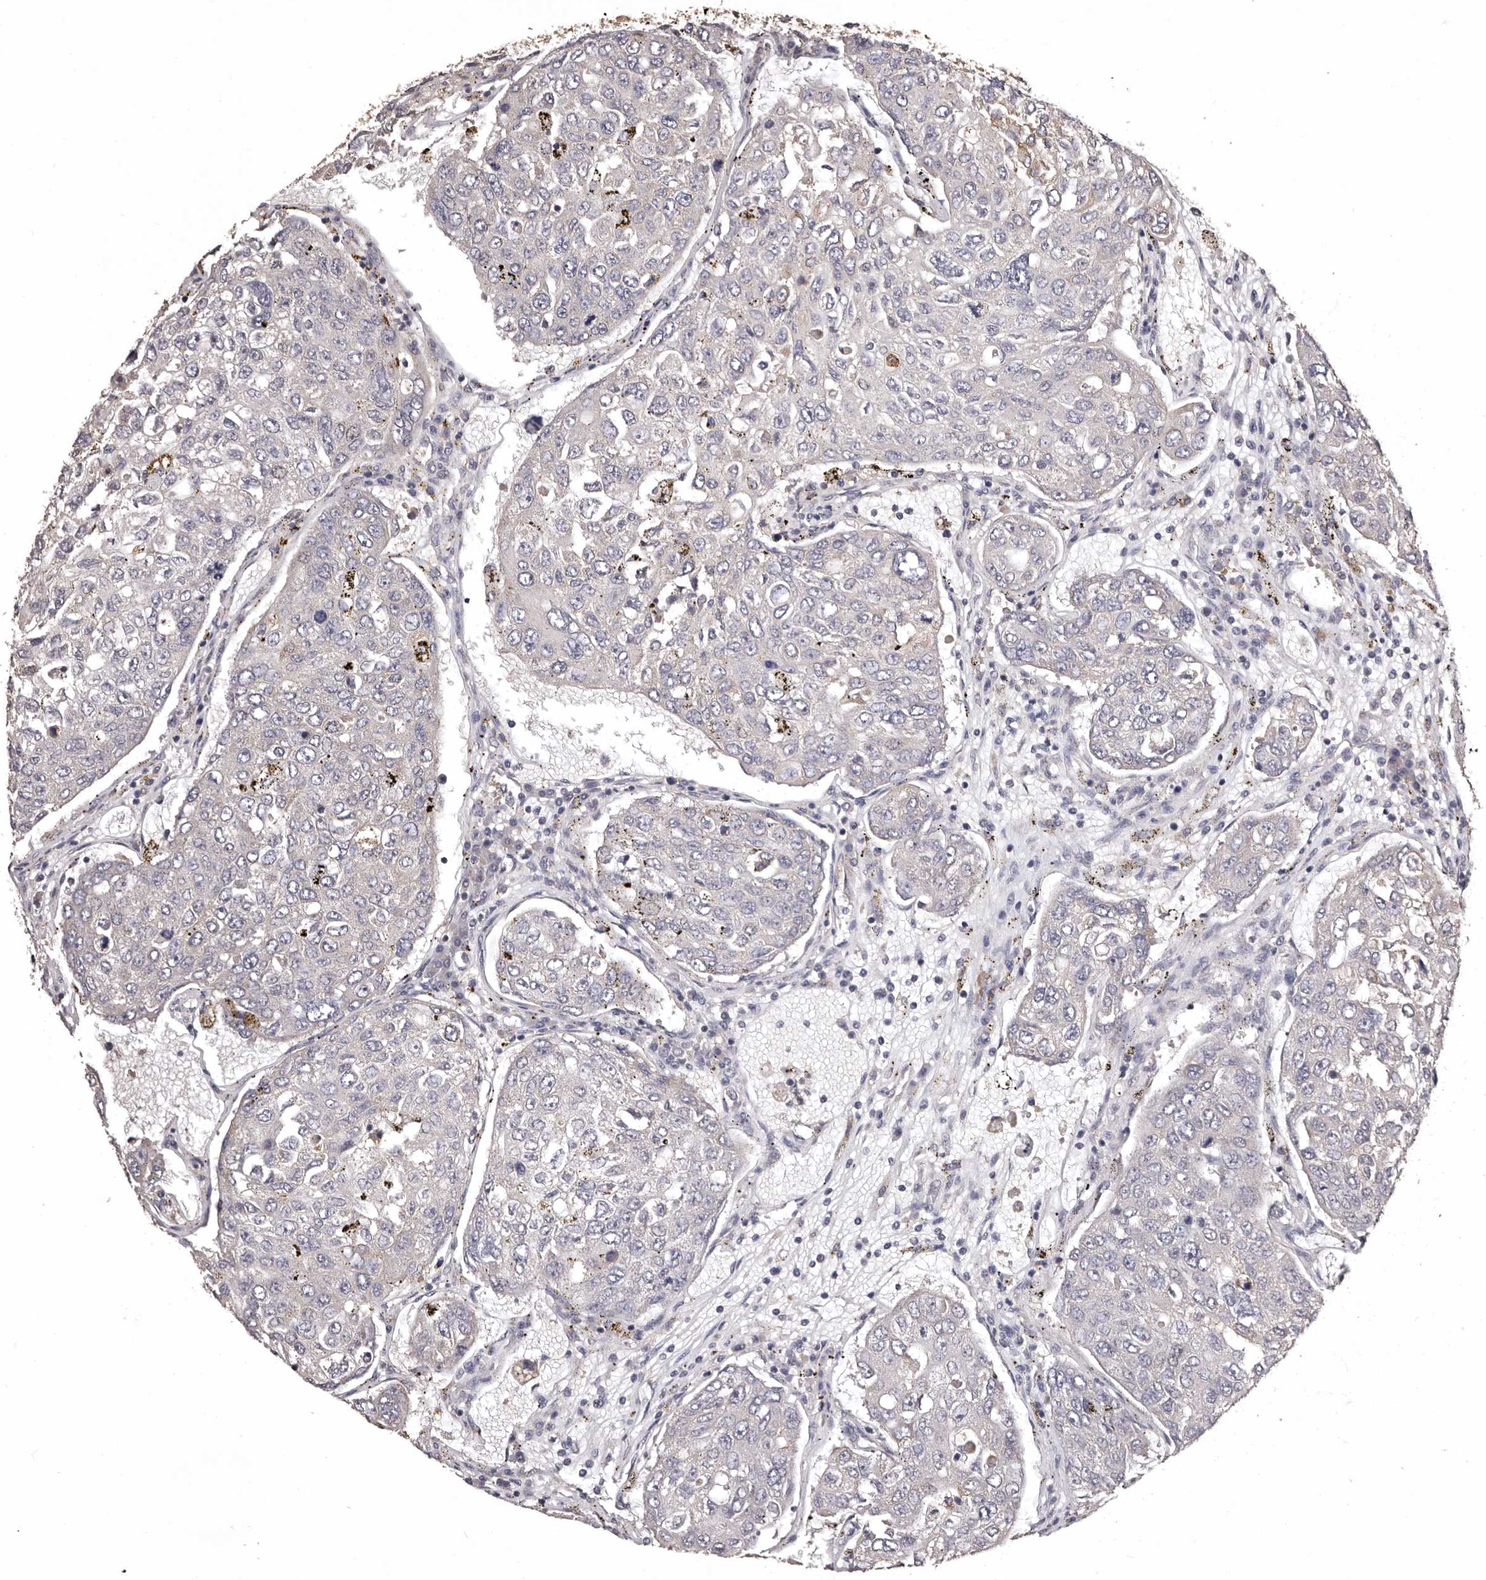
{"staining": {"intensity": "negative", "quantity": "none", "location": "none"}, "tissue": "urothelial cancer", "cell_type": "Tumor cells", "image_type": "cancer", "snomed": [{"axis": "morphology", "description": "Urothelial carcinoma, High grade"}, {"axis": "topography", "description": "Lymph node"}, {"axis": "topography", "description": "Urinary bladder"}], "caption": "Immunohistochemistry (IHC) micrograph of neoplastic tissue: human urothelial carcinoma (high-grade) stained with DAB (3,3'-diaminobenzidine) demonstrates no significant protein expression in tumor cells.", "gene": "ETNK1", "patient": {"sex": "male", "age": 51}}